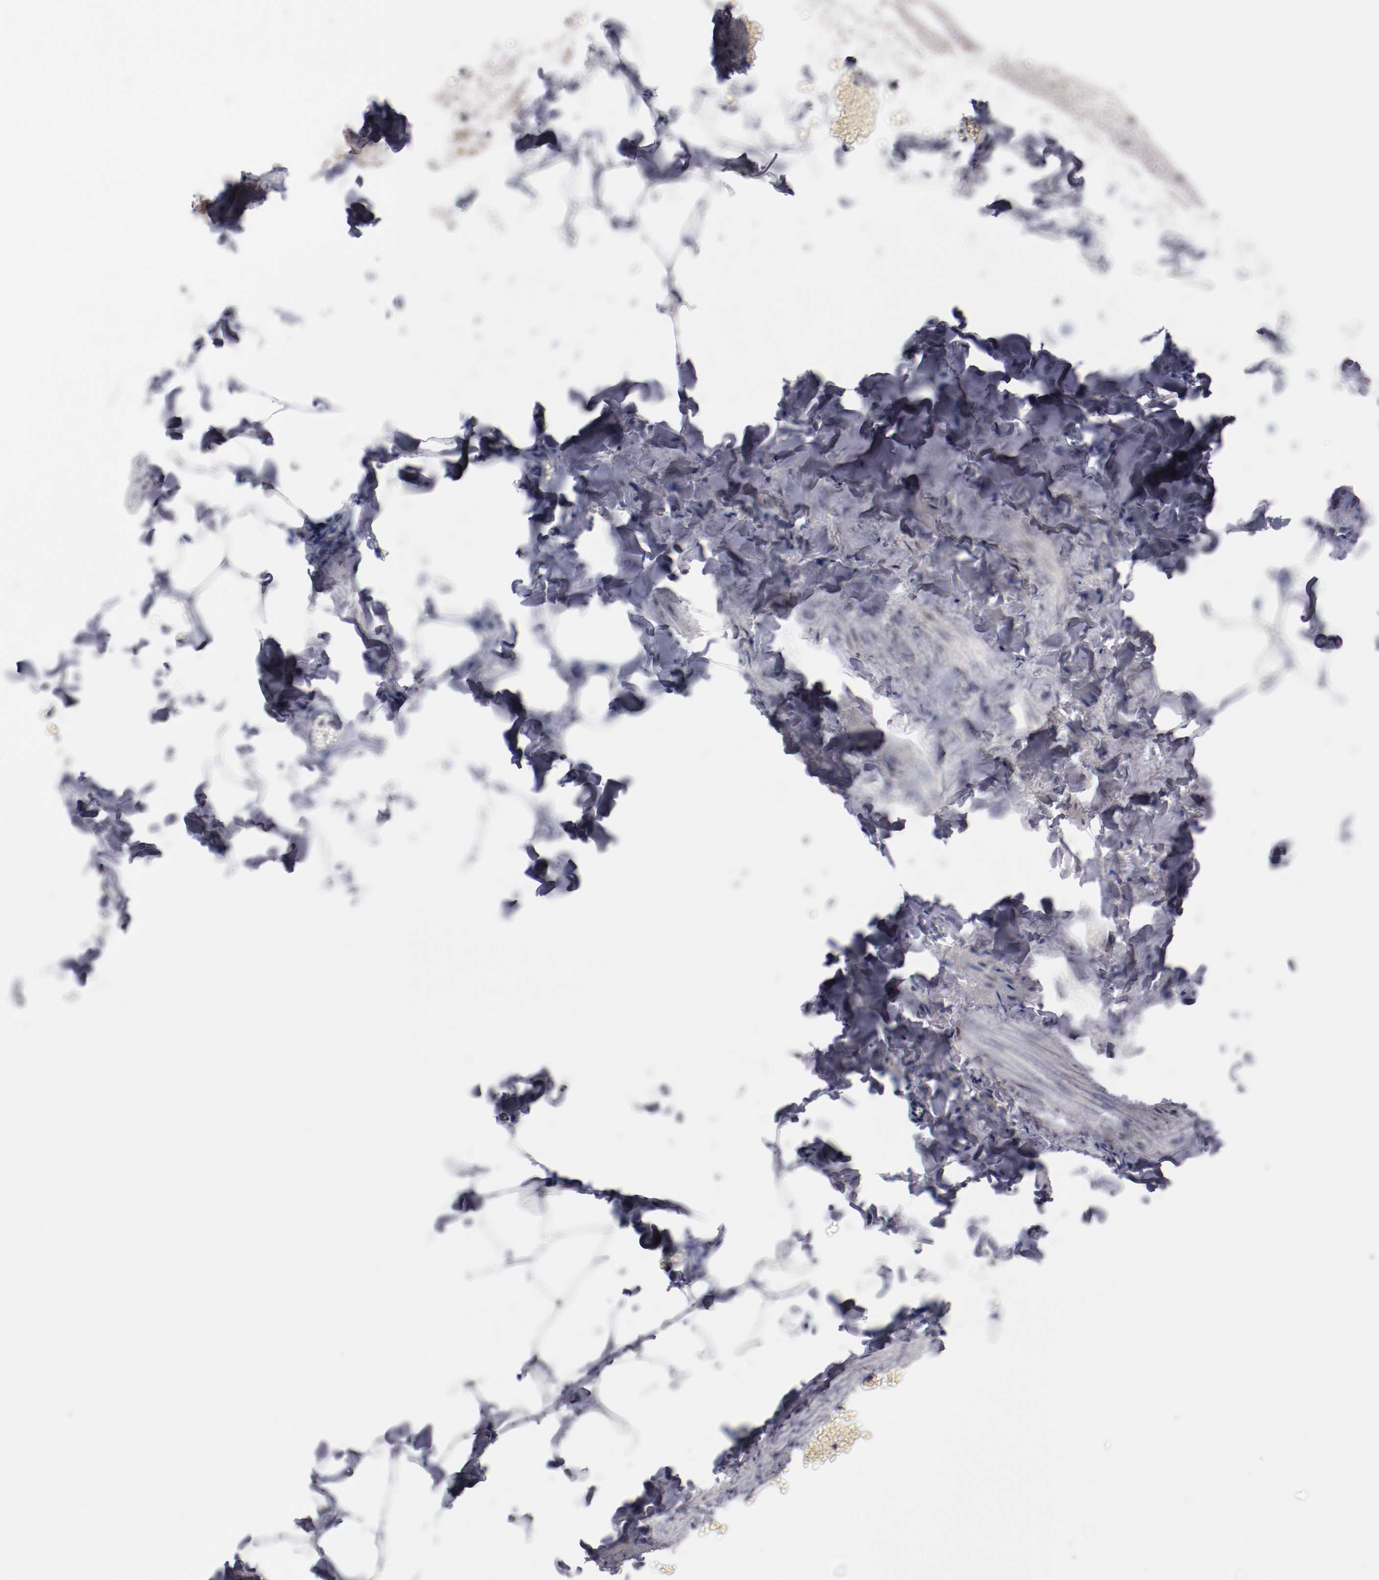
{"staining": {"intensity": "negative", "quantity": "none", "location": "none"}, "tissue": "adipose tissue", "cell_type": "Adipocytes", "image_type": "normal", "snomed": [{"axis": "morphology", "description": "Normal tissue, NOS"}, {"axis": "topography", "description": "Vascular tissue"}], "caption": "Adipose tissue was stained to show a protein in brown. There is no significant expression in adipocytes. Brightfield microscopy of immunohistochemistry stained with DAB (brown) and hematoxylin (blue), captured at high magnification.", "gene": "FAM81A", "patient": {"sex": "male", "age": 41}}